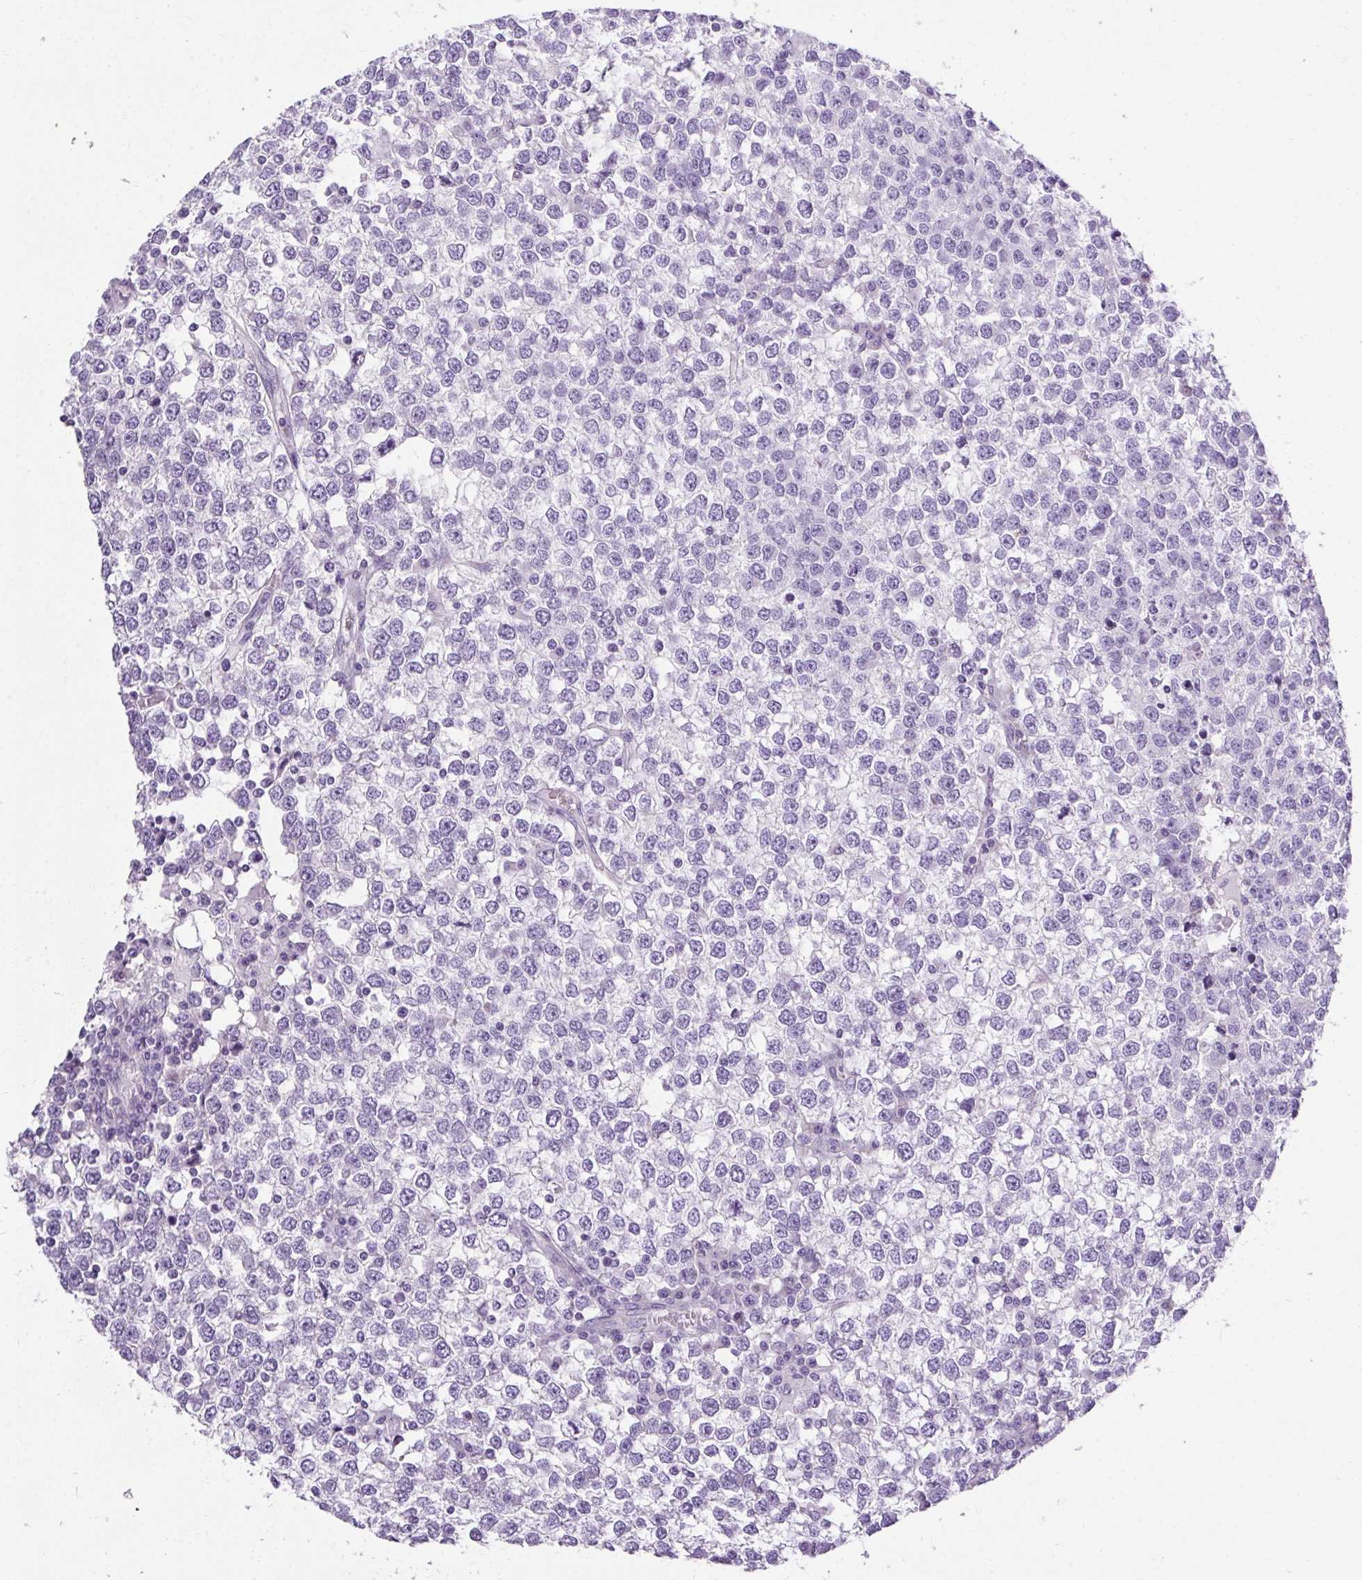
{"staining": {"intensity": "negative", "quantity": "none", "location": "none"}, "tissue": "testis cancer", "cell_type": "Tumor cells", "image_type": "cancer", "snomed": [{"axis": "morphology", "description": "Seminoma, NOS"}, {"axis": "topography", "description": "Testis"}], "caption": "Tumor cells show no significant protein expression in testis cancer.", "gene": "PLPPR3", "patient": {"sex": "male", "age": 65}}